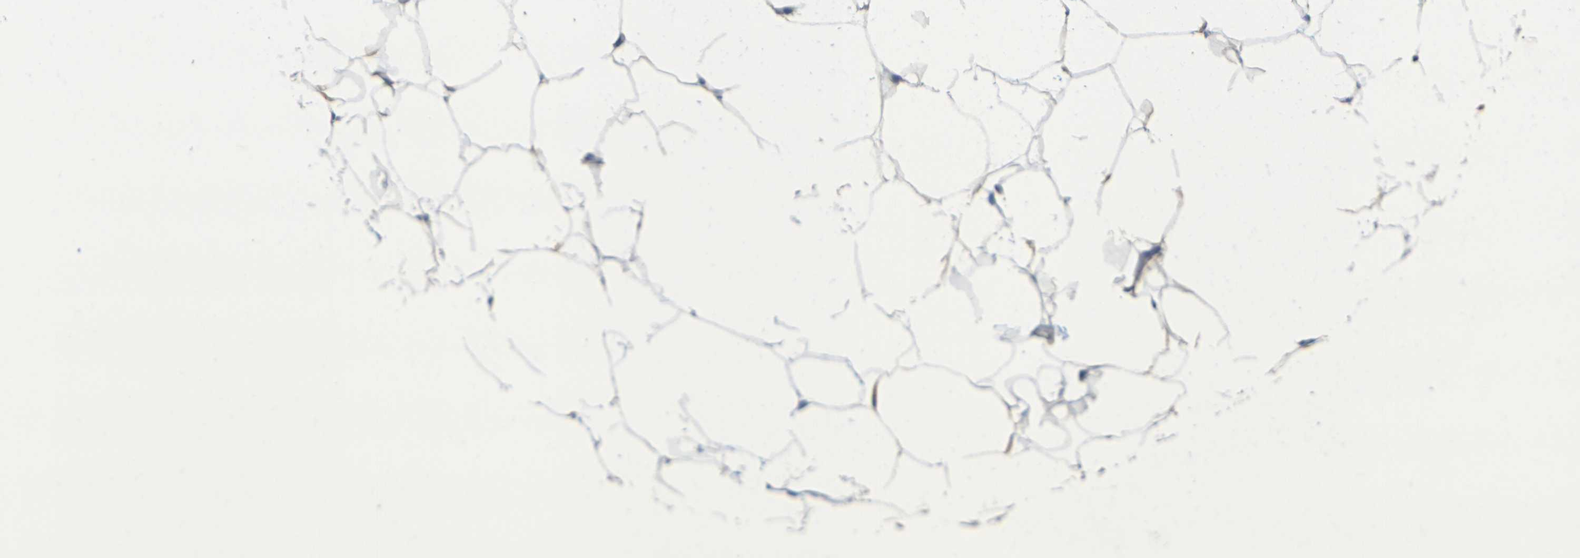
{"staining": {"intensity": "weak", "quantity": ">75%", "location": "cytoplasmic/membranous"}, "tissue": "adipose tissue", "cell_type": "Adipocytes", "image_type": "normal", "snomed": [{"axis": "morphology", "description": "Normal tissue, NOS"}, {"axis": "topography", "description": "Breast"}, {"axis": "topography", "description": "Adipose tissue"}], "caption": "Adipose tissue stained with a brown dye exhibits weak cytoplasmic/membranous positive expression in approximately >75% of adipocytes.", "gene": "MINAR2", "patient": {"sex": "female", "age": 25}}